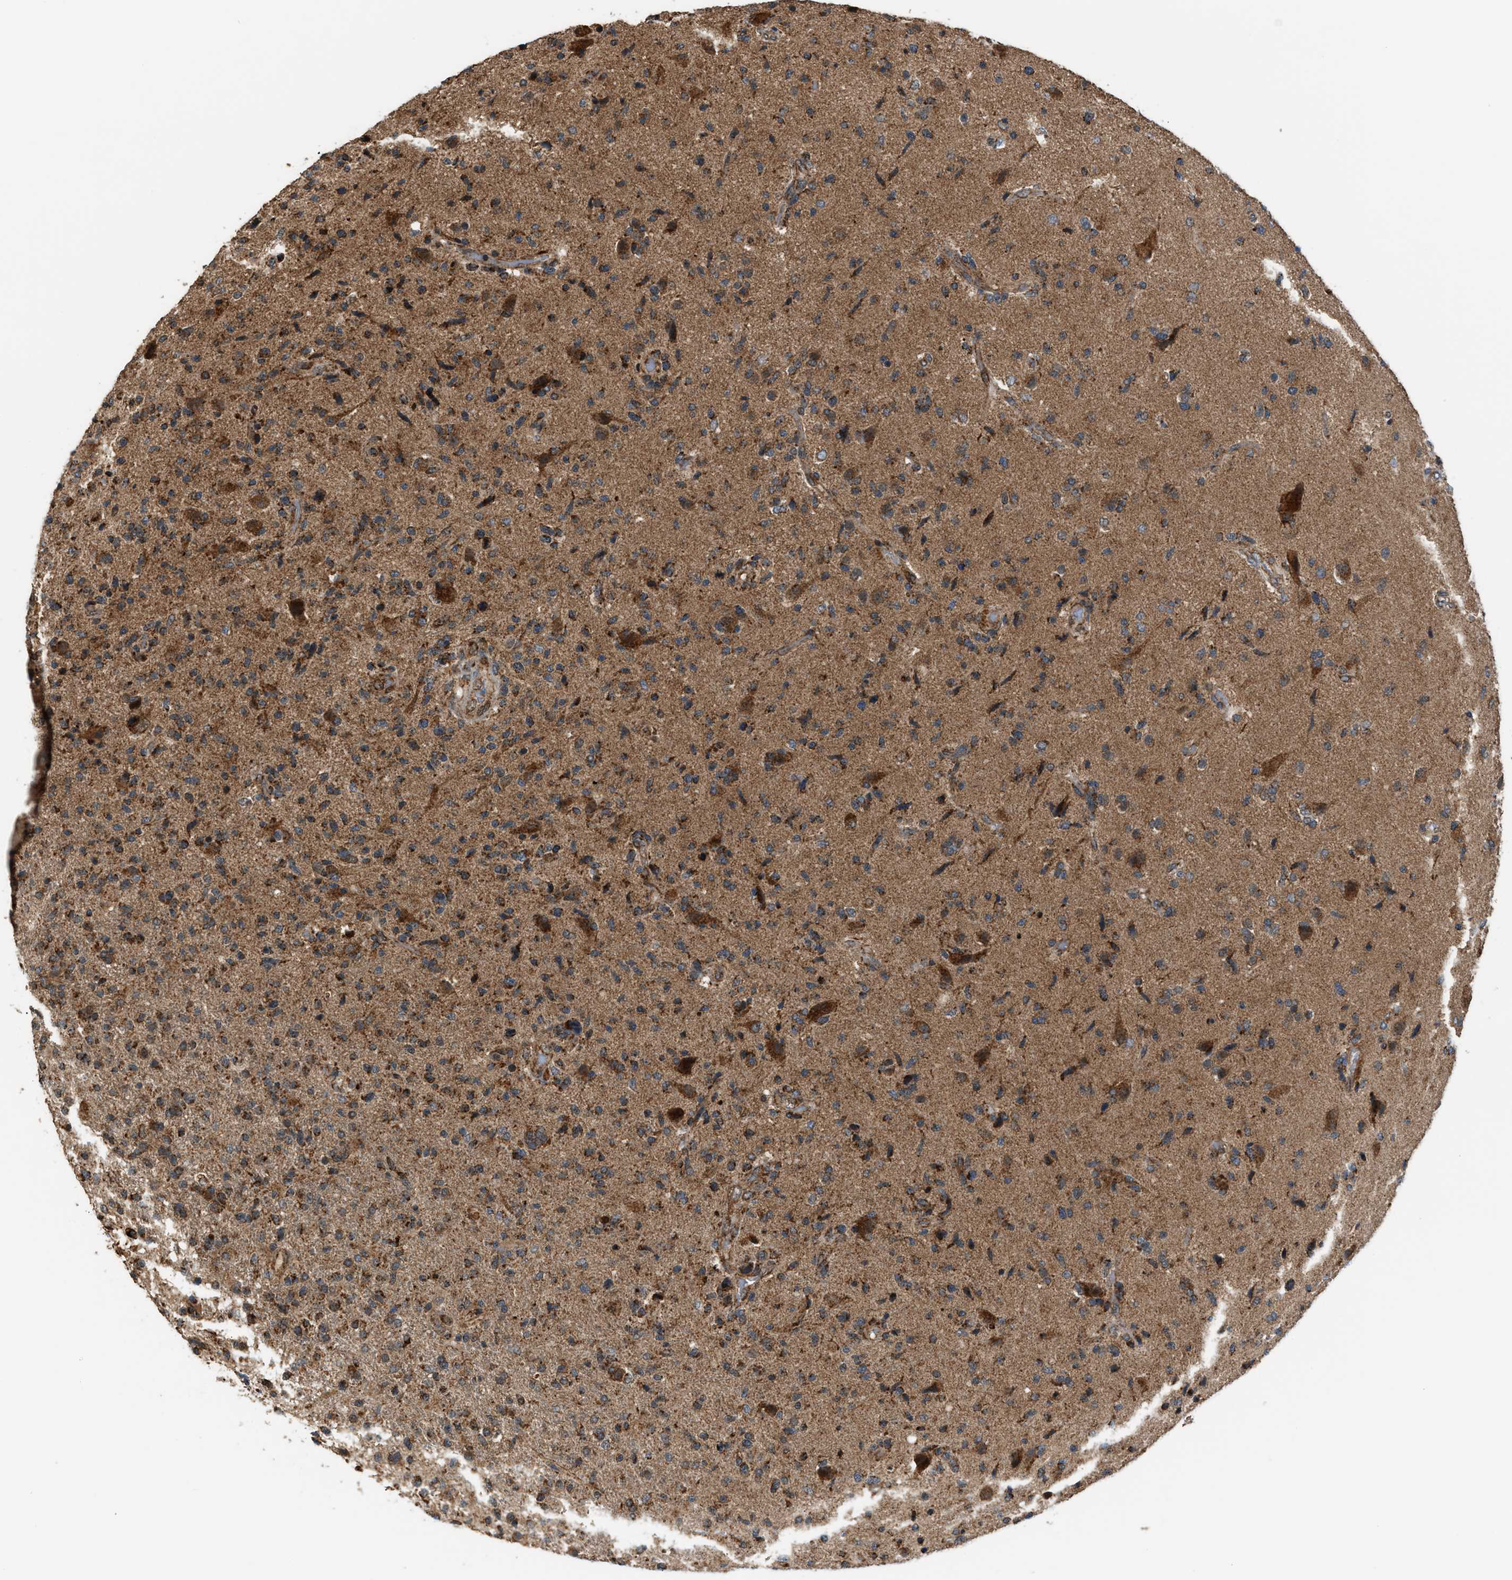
{"staining": {"intensity": "moderate", "quantity": ">75%", "location": "cytoplasmic/membranous"}, "tissue": "glioma", "cell_type": "Tumor cells", "image_type": "cancer", "snomed": [{"axis": "morphology", "description": "Glioma, malignant, High grade"}, {"axis": "topography", "description": "Brain"}], "caption": "This micrograph displays IHC staining of human high-grade glioma (malignant), with medium moderate cytoplasmic/membranous expression in about >75% of tumor cells.", "gene": "SGSM2", "patient": {"sex": "male", "age": 72}}